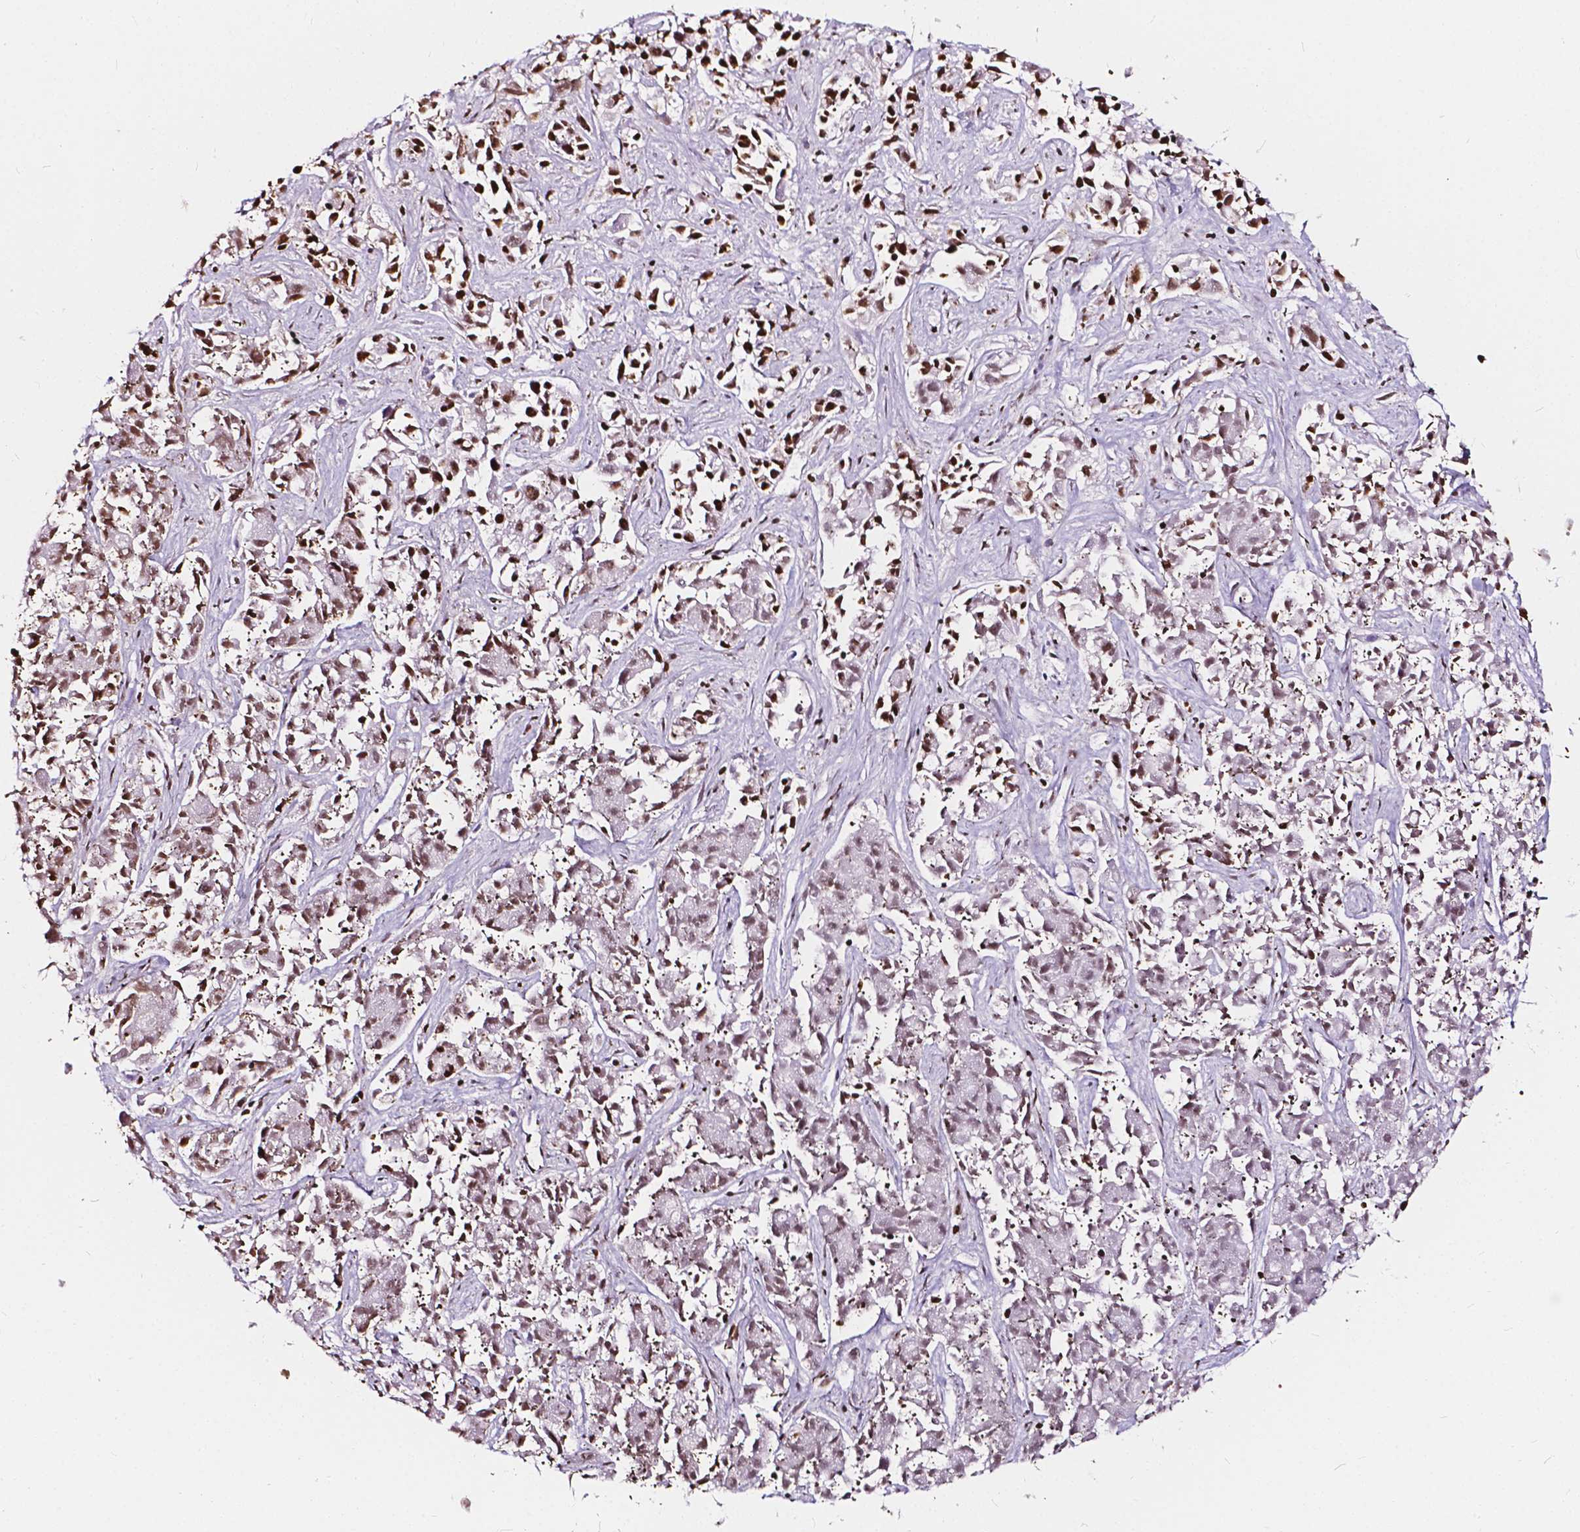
{"staining": {"intensity": "strong", "quantity": "25%-75%", "location": "nuclear"}, "tissue": "liver cancer", "cell_type": "Tumor cells", "image_type": "cancer", "snomed": [{"axis": "morphology", "description": "Cholangiocarcinoma"}, {"axis": "topography", "description": "Liver"}], "caption": "Protein expression analysis of liver cancer (cholangiocarcinoma) displays strong nuclear staining in about 25%-75% of tumor cells. The protein of interest is stained brown, and the nuclei are stained in blue (DAB (3,3'-diaminobenzidine) IHC with brightfield microscopy, high magnification).", "gene": "CBY3", "patient": {"sex": "female", "age": 81}}